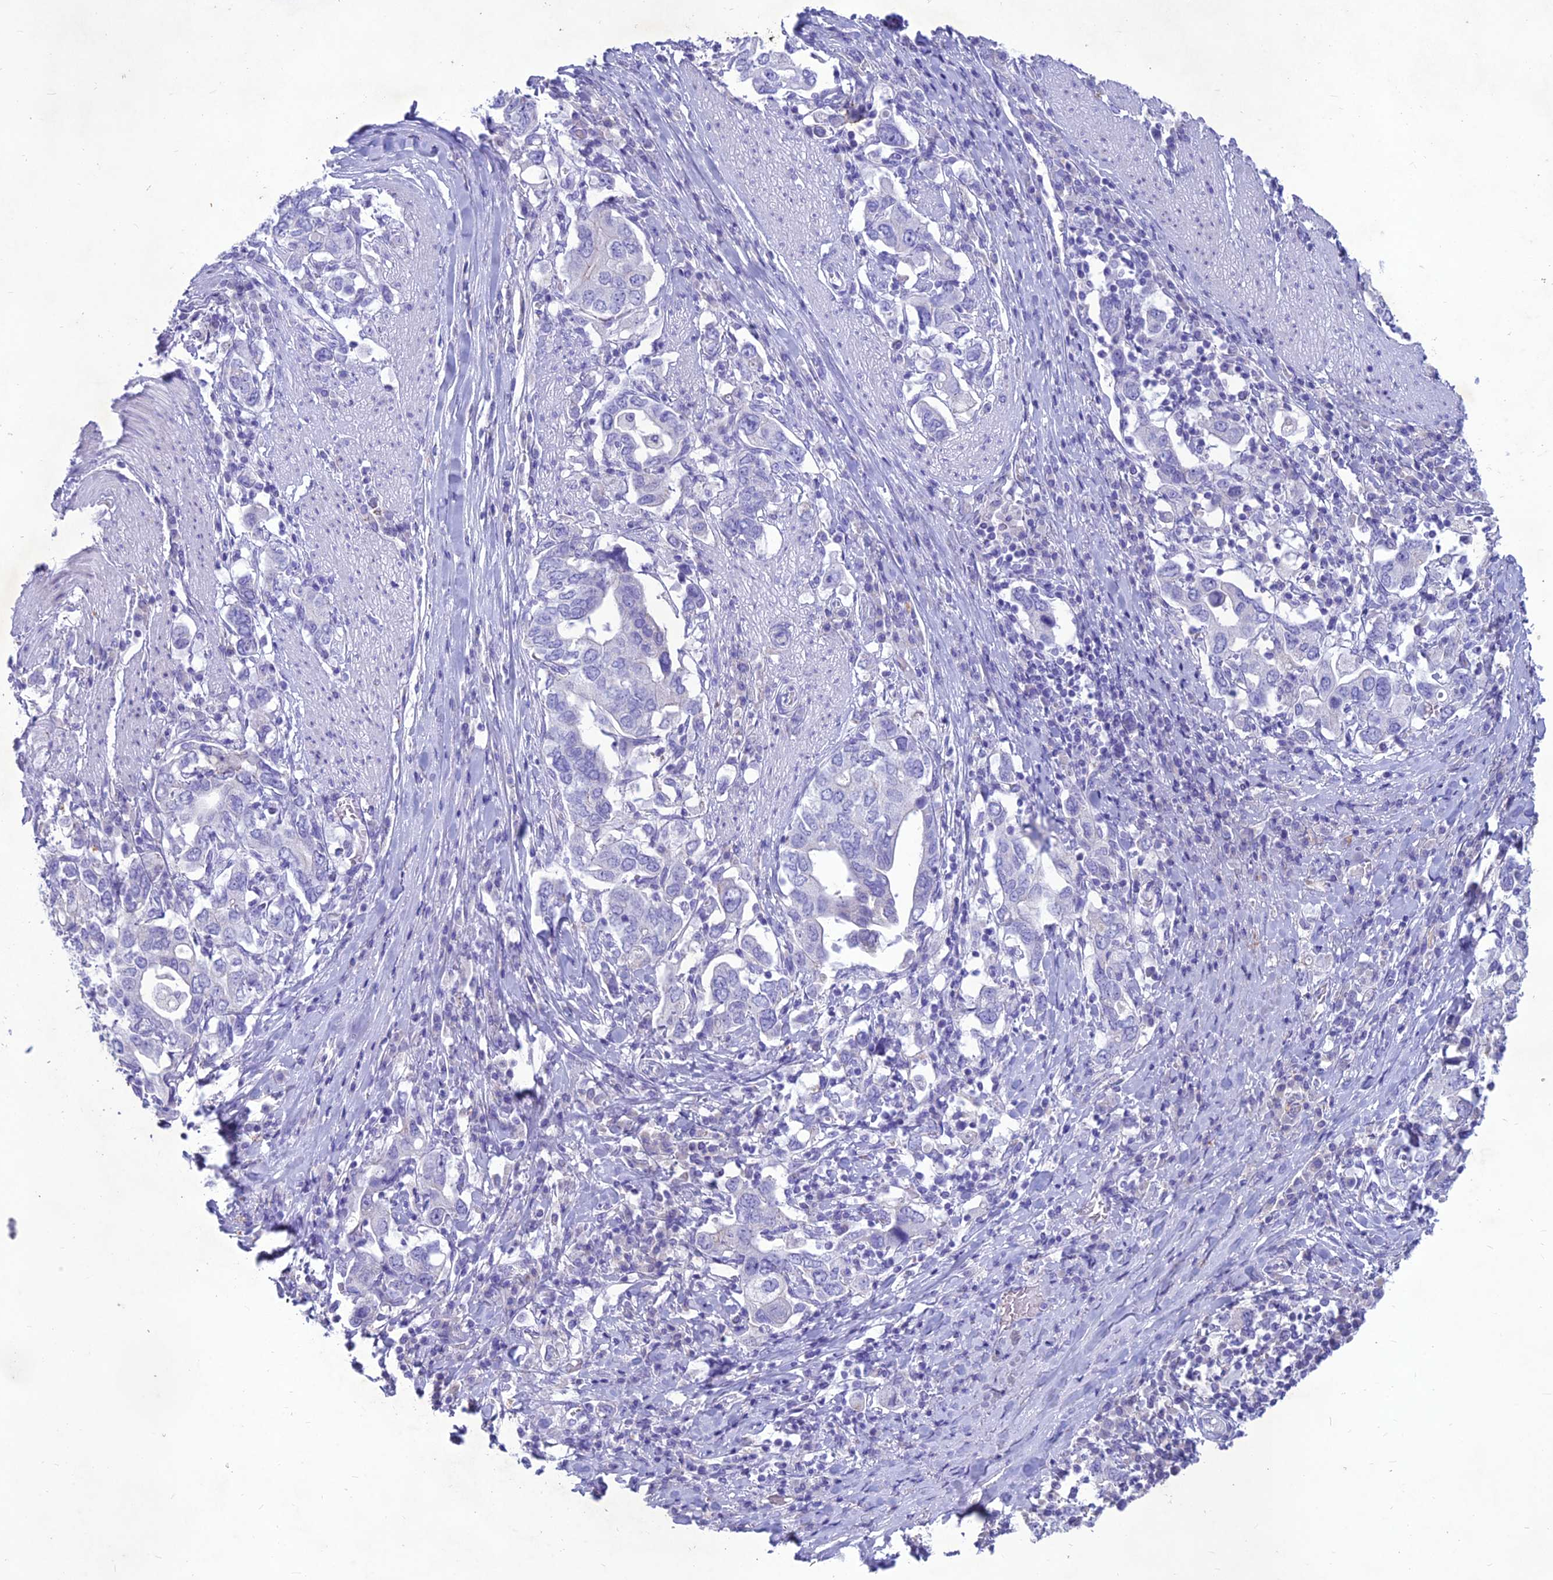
{"staining": {"intensity": "negative", "quantity": "none", "location": "none"}, "tissue": "stomach cancer", "cell_type": "Tumor cells", "image_type": "cancer", "snomed": [{"axis": "morphology", "description": "Adenocarcinoma, NOS"}, {"axis": "topography", "description": "Stomach, upper"}, {"axis": "topography", "description": "Stomach"}], "caption": "This is an IHC micrograph of adenocarcinoma (stomach). There is no staining in tumor cells.", "gene": "IFT172", "patient": {"sex": "male", "age": 62}}